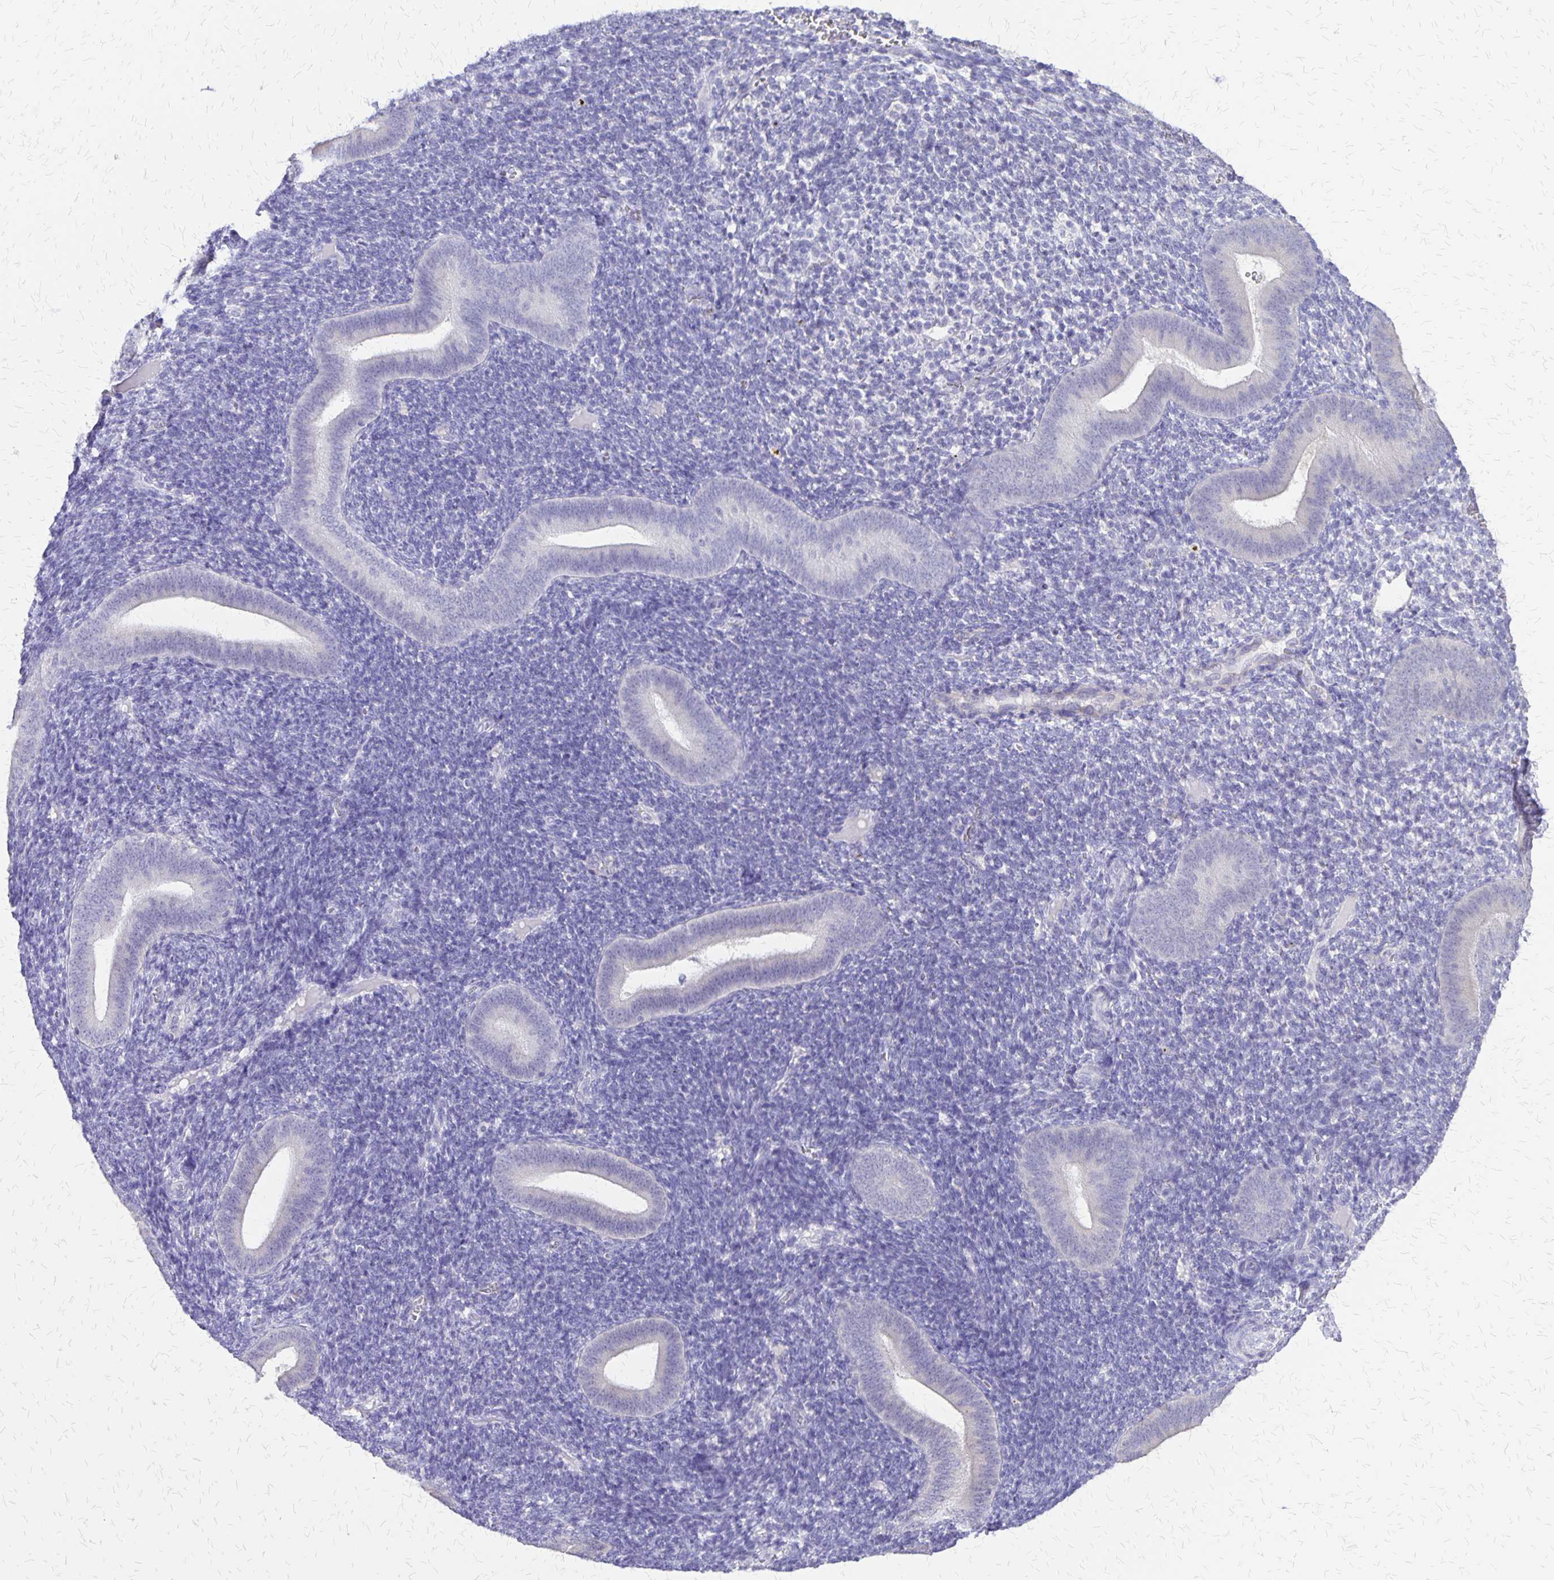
{"staining": {"intensity": "negative", "quantity": "none", "location": "none"}, "tissue": "endometrium", "cell_type": "Cells in endometrial stroma", "image_type": "normal", "snomed": [{"axis": "morphology", "description": "Normal tissue, NOS"}, {"axis": "topography", "description": "Endometrium"}], "caption": "This is a micrograph of immunohistochemistry (IHC) staining of benign endometrium, which shows no positivity in cells in endometrial stroma. (DAB IHC visualized using brightfield microscopy, high magnification).", "gene": "SI", "patient": {"sex": "female", "age": 25}}